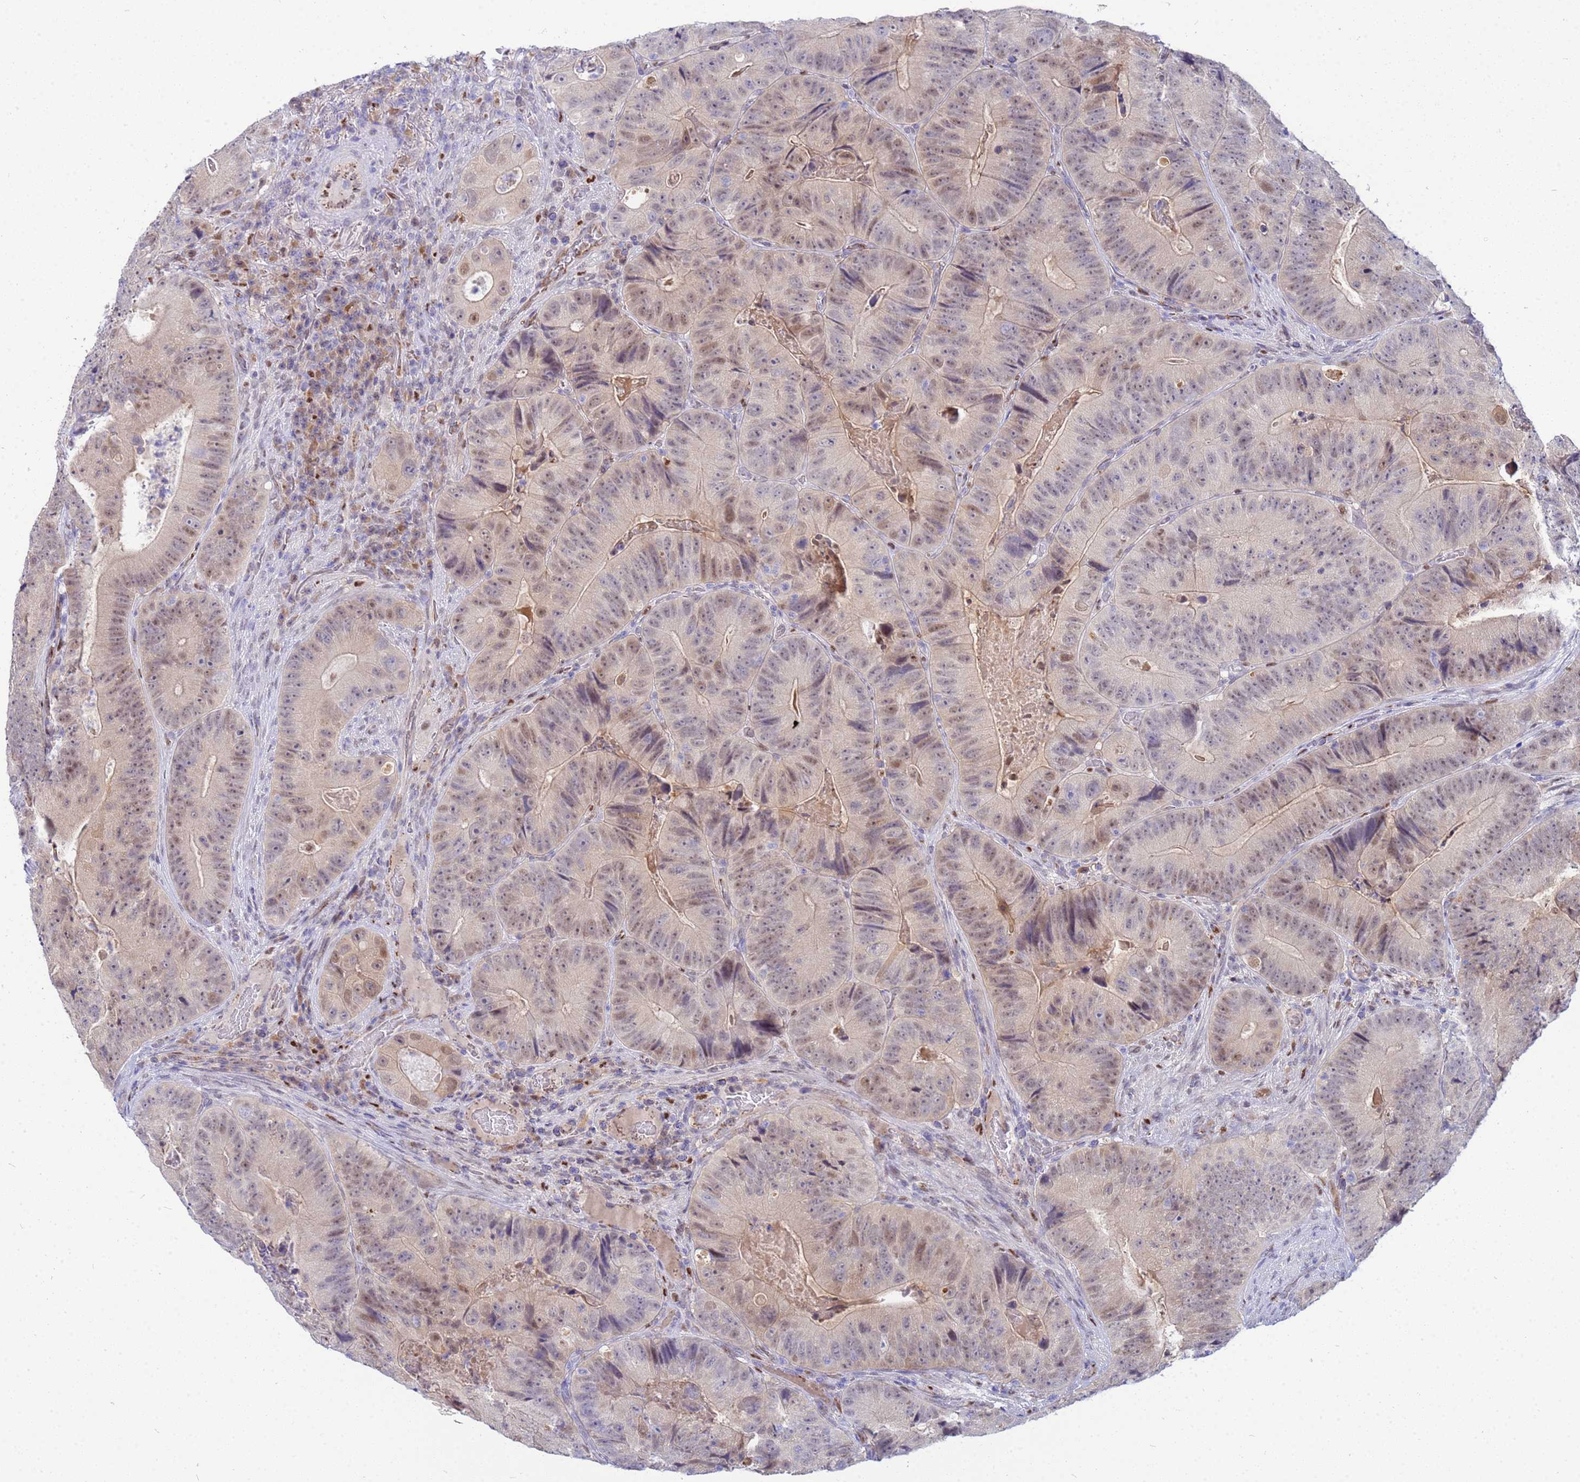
{"staining": {"intensity": "weak", "quantity": "25%-75%", "location": "cytoplasmic/membranous,nuclear"}, "tissue": "colorectal cancer", "cell_type": "Tumor cells", "image_type": "cancer", "snomed": [{"axis": "morphology", "description": "Adenocarcinoma, NOS"}, {"axis": "topography", "description": "Colon"}], "caption": "A micrograph of human colorectal cancer stained for a protein displays weak cytoplasmic/membranous and nuclear brown staining in tumor cells.", "gene": "SLC25A37", "patient": {"sex": "female", "age": 86}}